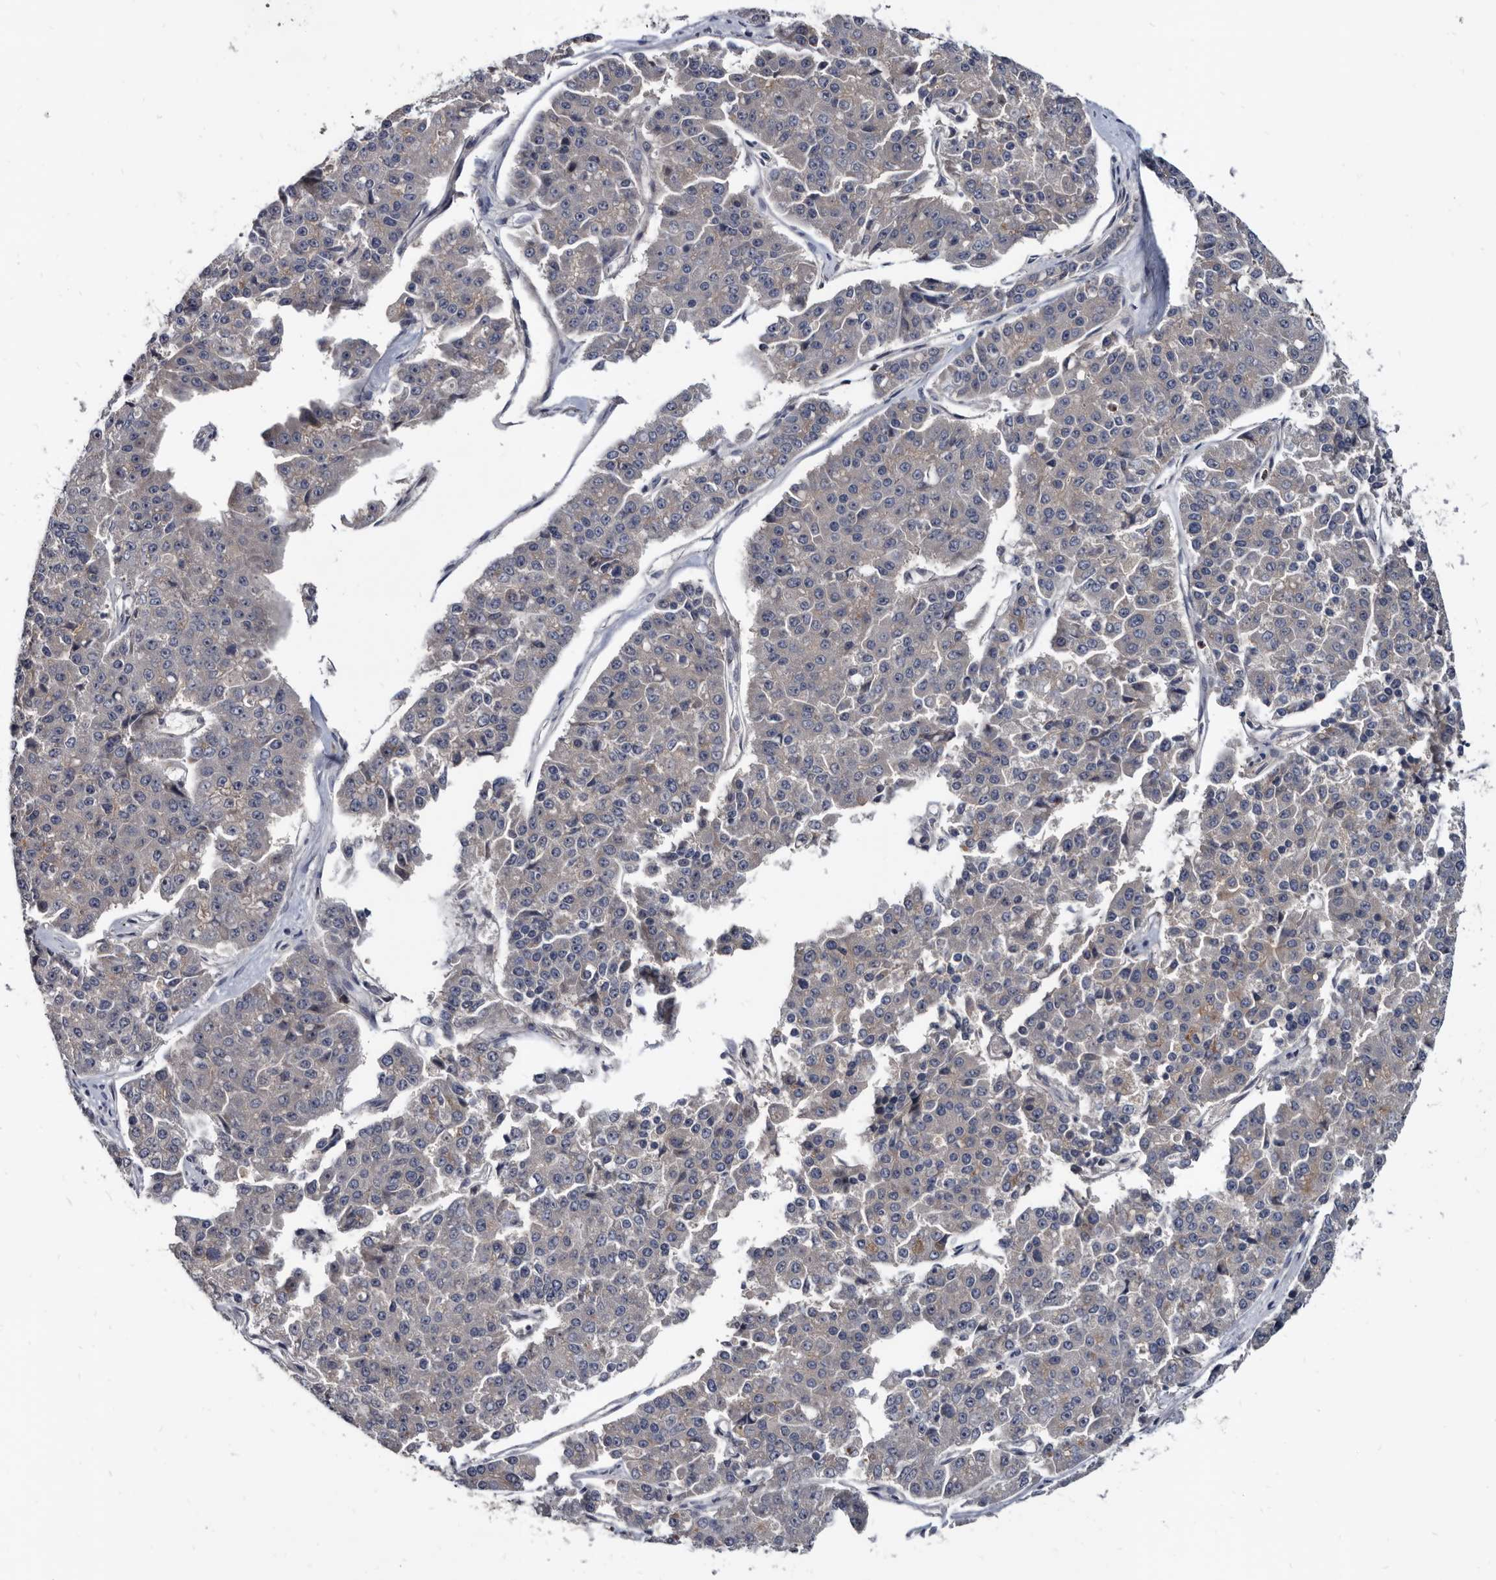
{"staining": {"intensity": "negative", "quantity": "none", "location": "none"}, "tissue": "pancreatic cancer", "cell_type": "Tumor cells", "image_type": "cancer", "snomed": [{"axis": "morphology", "description": "Adenocarcinoma, NOS"}, {"axis": "topography", "description": "Pancreas"}], "caption": "An immunohistochemistry (IHC) micrograph of pancreatic cancer is shown. There is no staining in tumor cells of pancreatic cancer.", "gene": "PRSS8", "patient": {"sex": "male", "age": 50}}